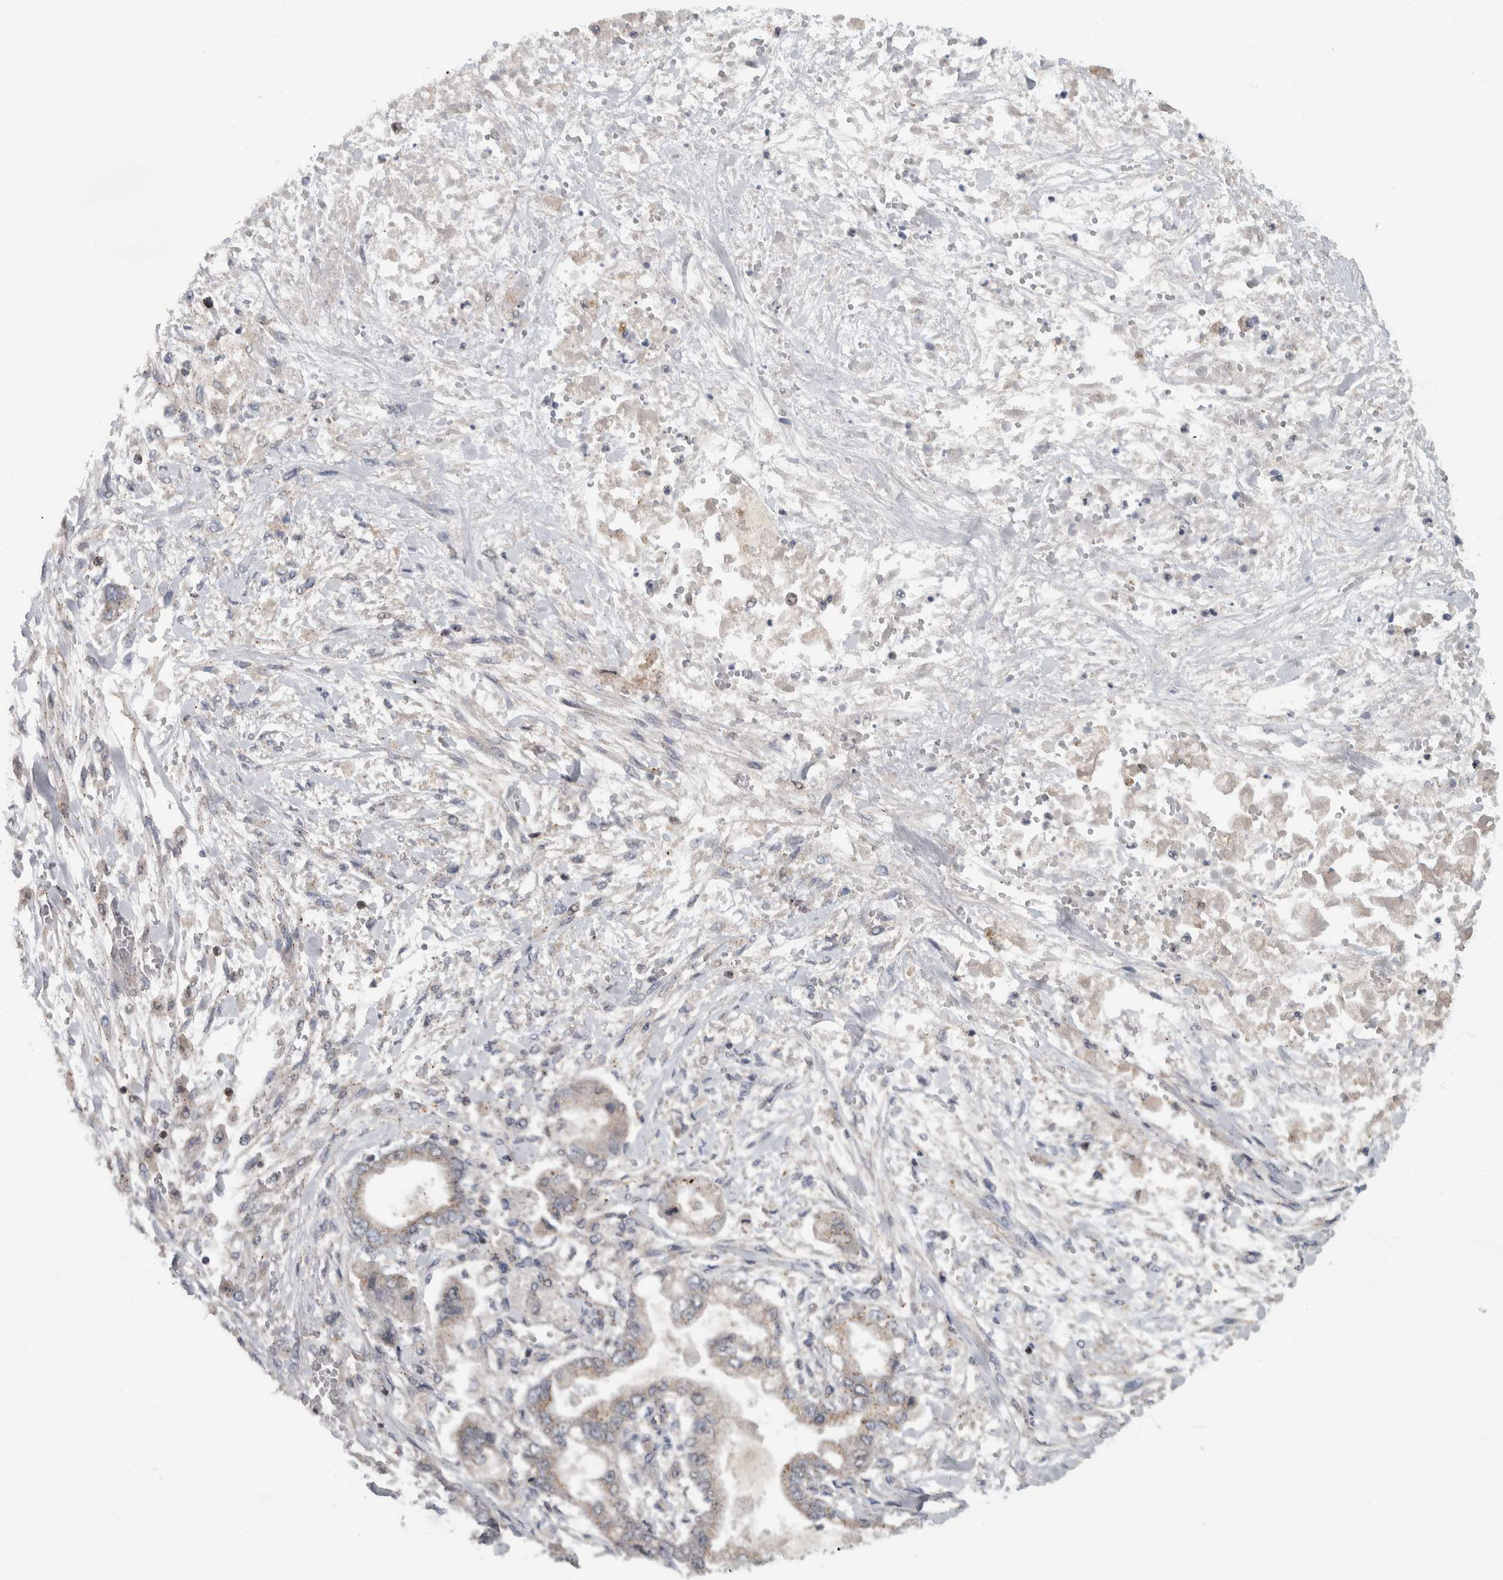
{"staining": {"intensity": "weak", "quantity": ">75%", "location": "cytoplasmic/membranous"}, "tissue": "stomach cancer", "cell_type": "Tumor cells", "image_type": "cancer", "snomed": [{"axis": "morphology", "description": "Normal tissue, NOS"}, {"axis": "morphology", "description": "Adenocarcinoma, NOS"}, {"axis": "topography", "description": "Stomach"}], "caption": "Protein staining shows weak cytoplasmic/membranous staining in about >75% of tumor cells in stomach adenocarcinoma.", "gene": "MSL1", "patient": {"sex": "male", "age": 62}}